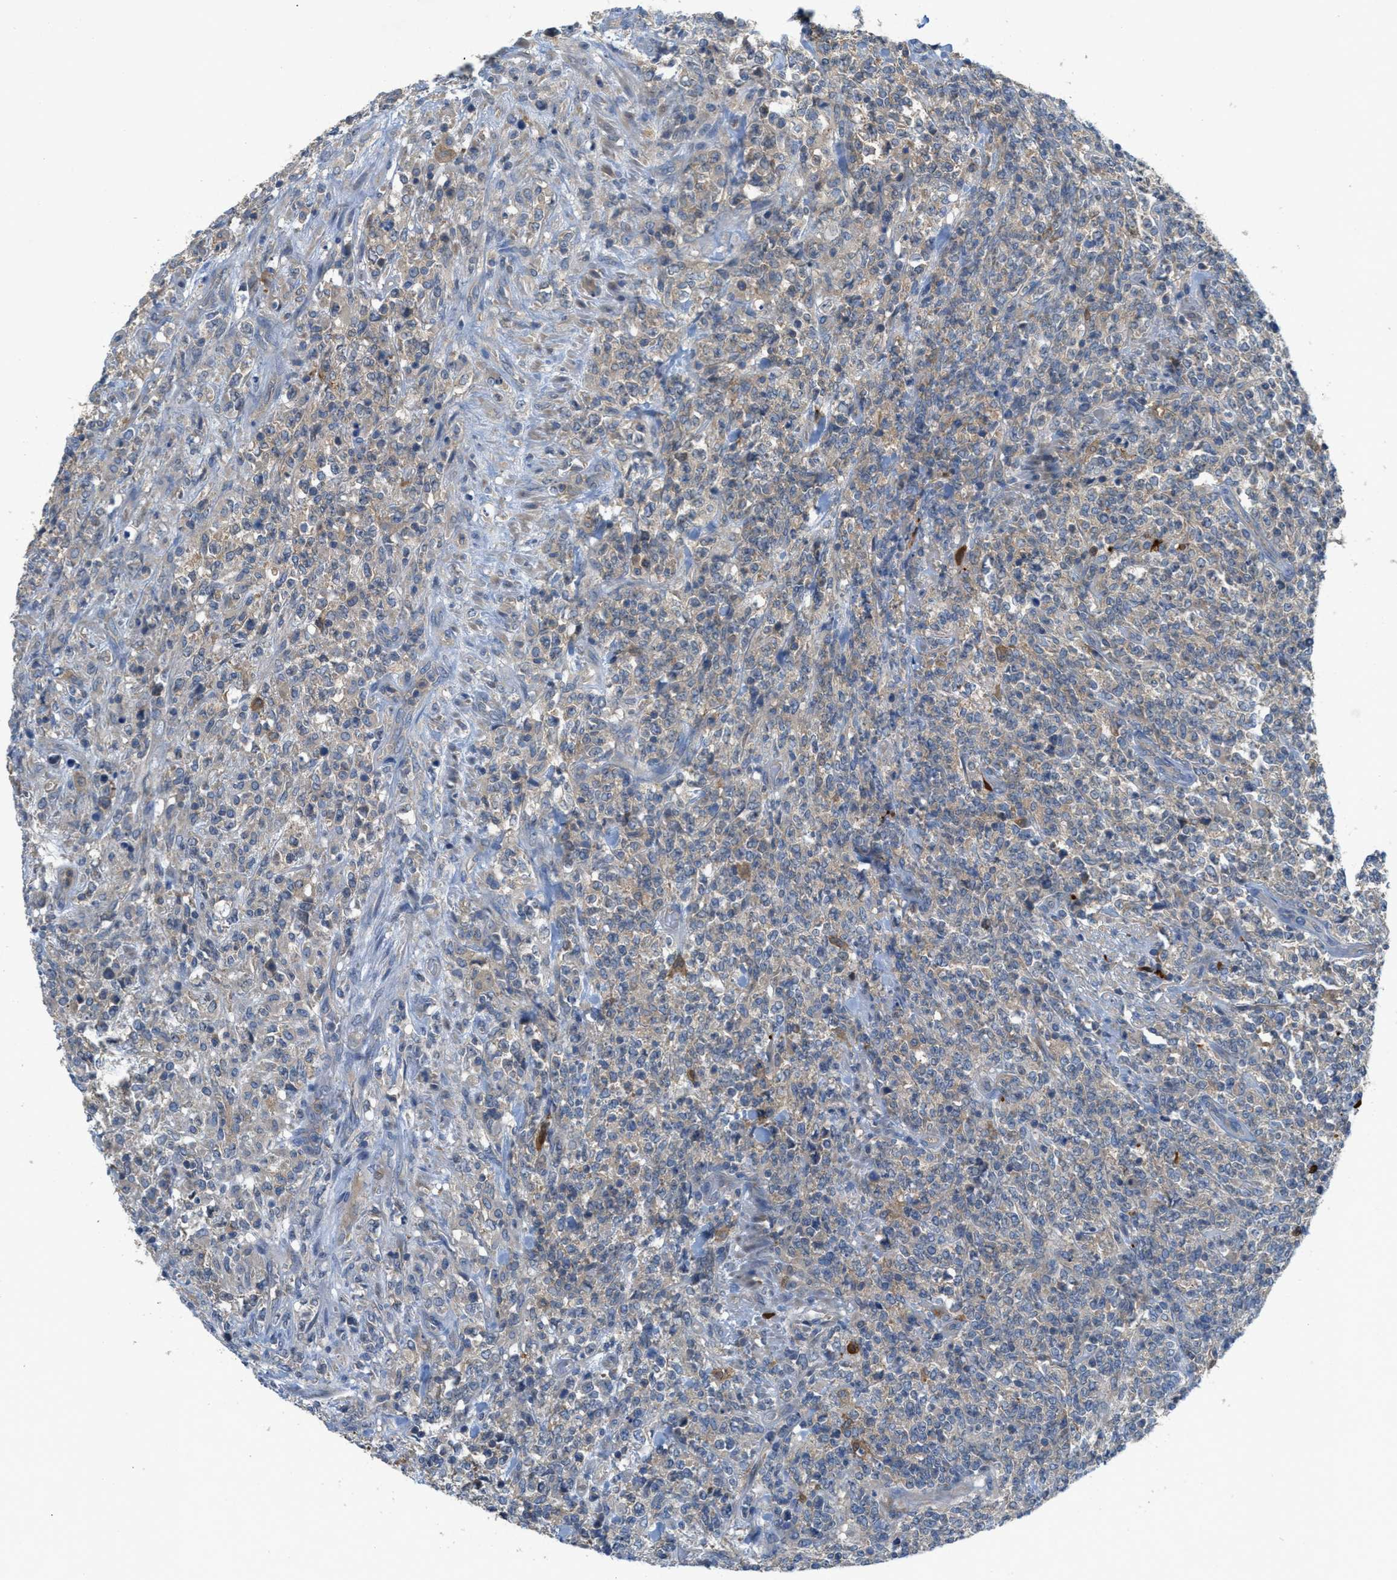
{"staining": {"intensity": "negative", "quantity": "none", "location": "none"}, "tissue": "lymphoma", "cell_type": "Tumor cells", "image_type": "cancer", "snomed": [{"axis": "morphology", "description": "Malignant lymphoma, non-Hodgkin's type, High grade"}, {"axis": "topography", "description": "Soft tissue"}], "caption": "This is a image of immunohistochemistry (IHC) staining of lymphoma, which shows no staining in tumor cells. Brightfield microscopy of immunohistochemistry (IHC) stained with DAB (3,3'-diaminobenzidine) (brown) and hematoxylin (blue), captured at high magnification.", "gene": "UBA5", "patient": {"sex": "male", "age": 18}}